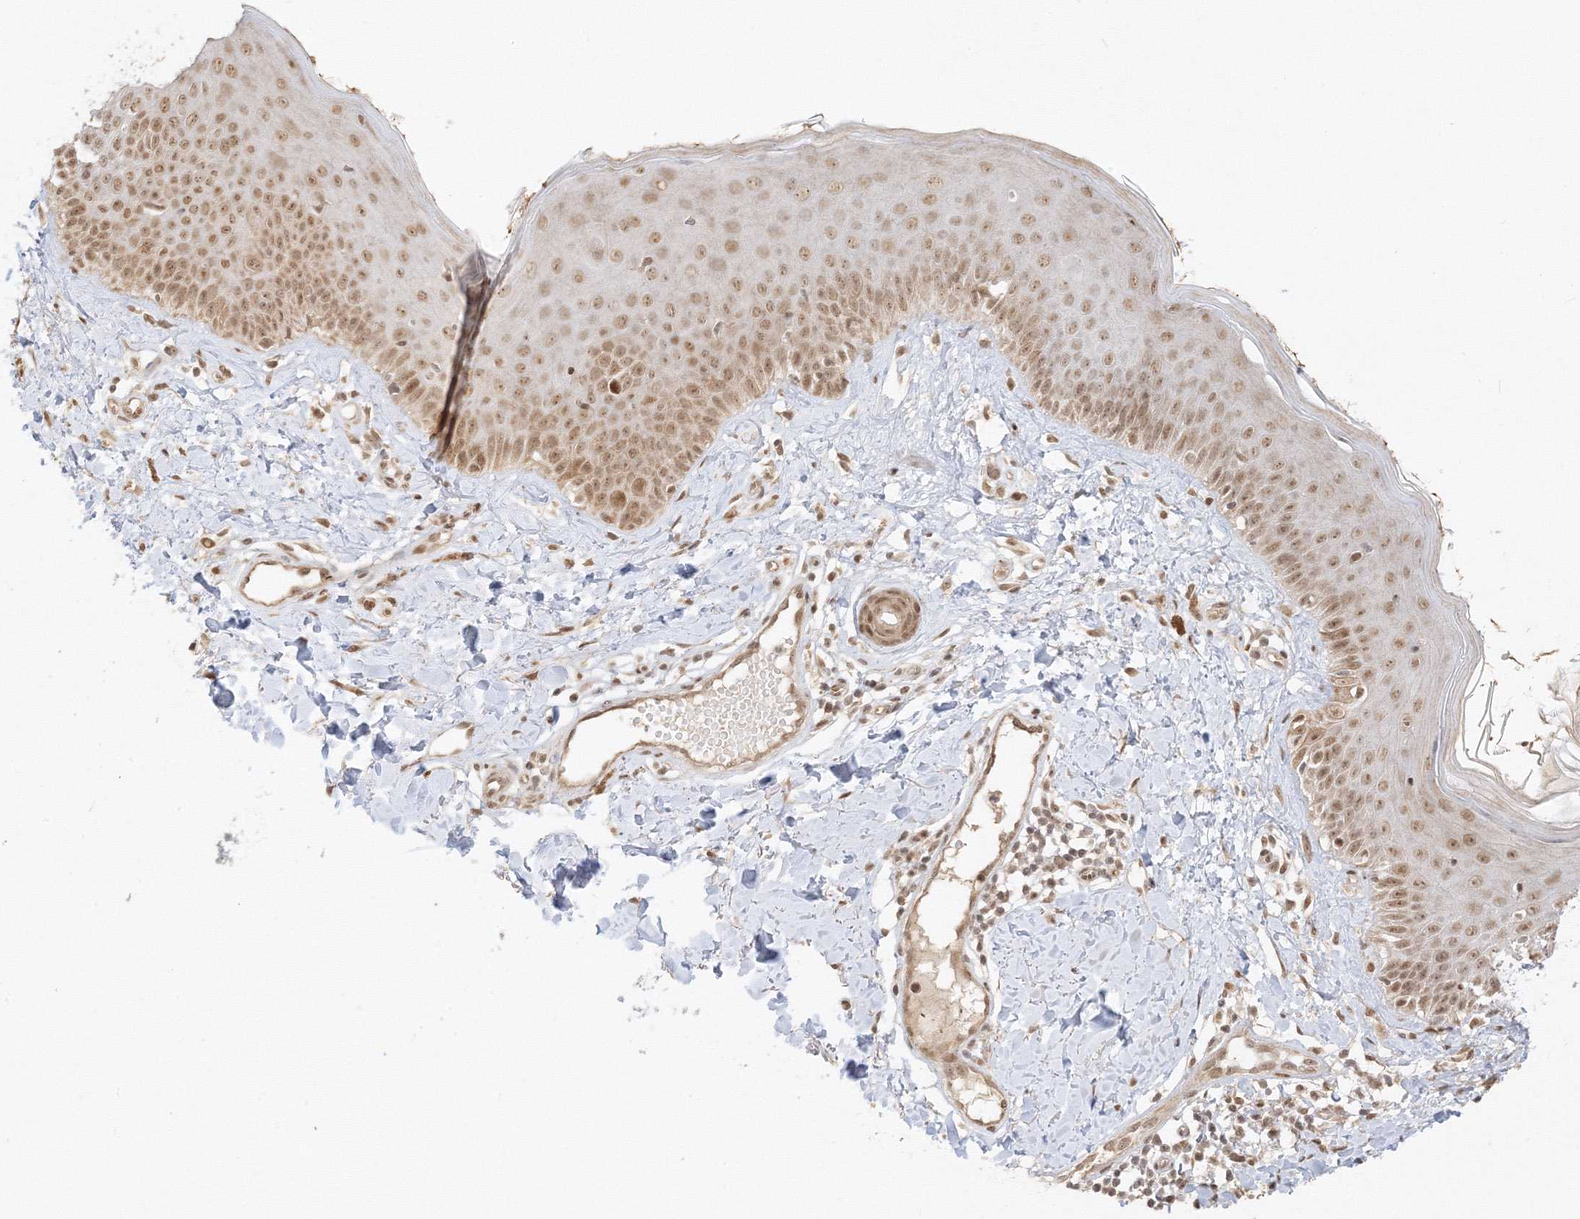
{"staining": {"intensity": "moderate", "quantity": "25%-75%", "location": "cytoplasmic/membranous,nuclear"}, "tissue": "skin", "cell_type": "Fibroblasts", "image_type": "normal", "snomed": [{"axis": "morphology", "description": "Normal tissue, NOS"}, {"axis": "topography", "description": "Skin"}], "caption": "Fibroblasts show medium levels of moderate cytoplasmic/membranous,nuclear positivity in approximately 25%-75% of cells in benign skin.", "gene": "ETAA1", "patient": {"sex": "male", "age": 52}}